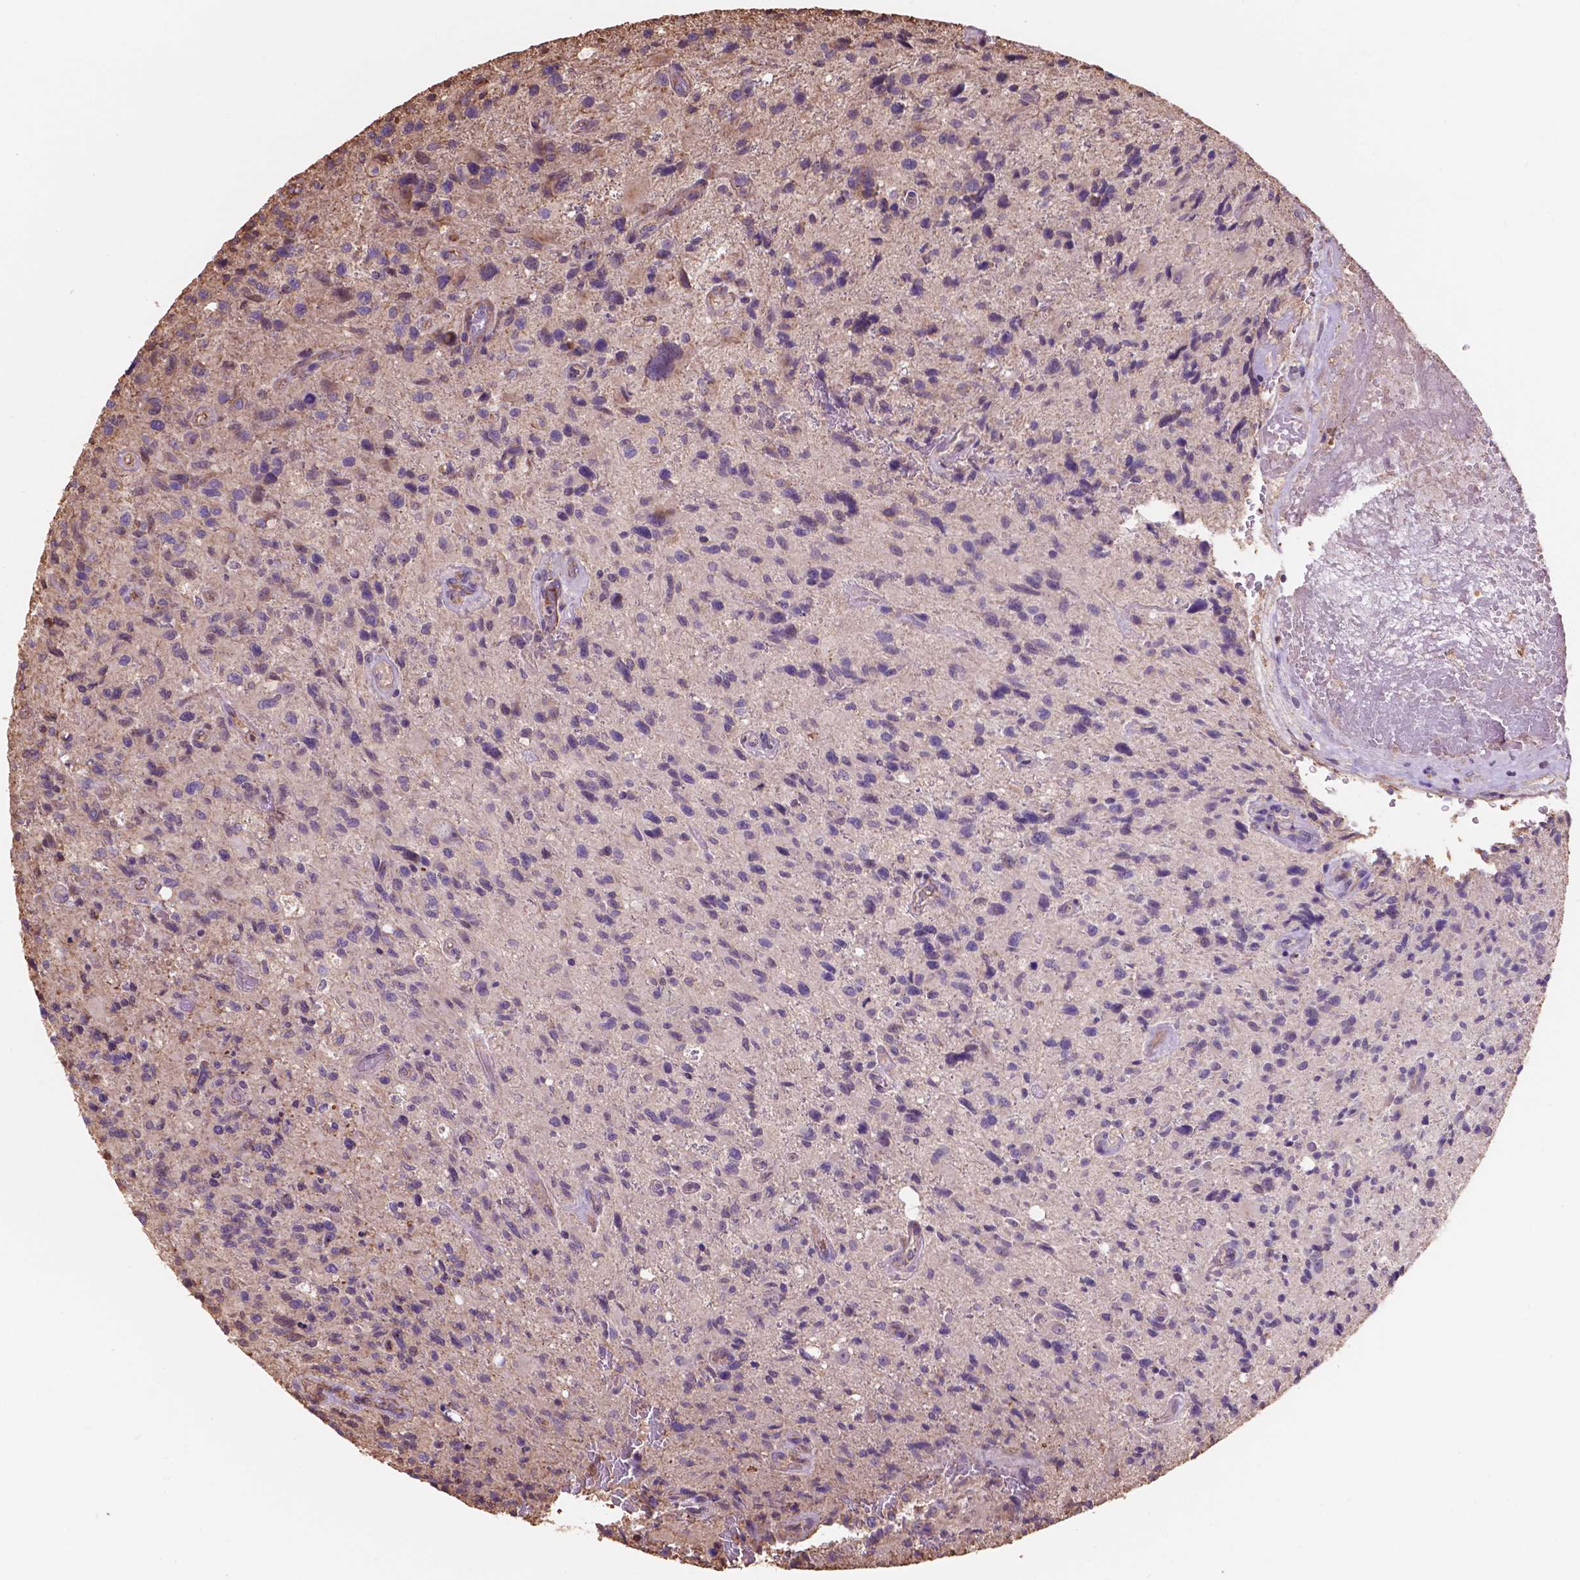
{"staining": {"intensity": "negative", "quantity": "none", "location": "none"}, "tissue": "glioma", "cell_type": "Tumor cells", "image_type": "cancer", "snomed": [{"axis": "morphology", "description": "Glioma, malignant, High grade"}, {"axis": "topography", "description": "Brain"}], "caption": "This is an immunohistochemistry micrograph of glioma. There is no staining in tumor cells.", "gene": "NIPA2", "patient": {"sex": "male", "age": 63}}